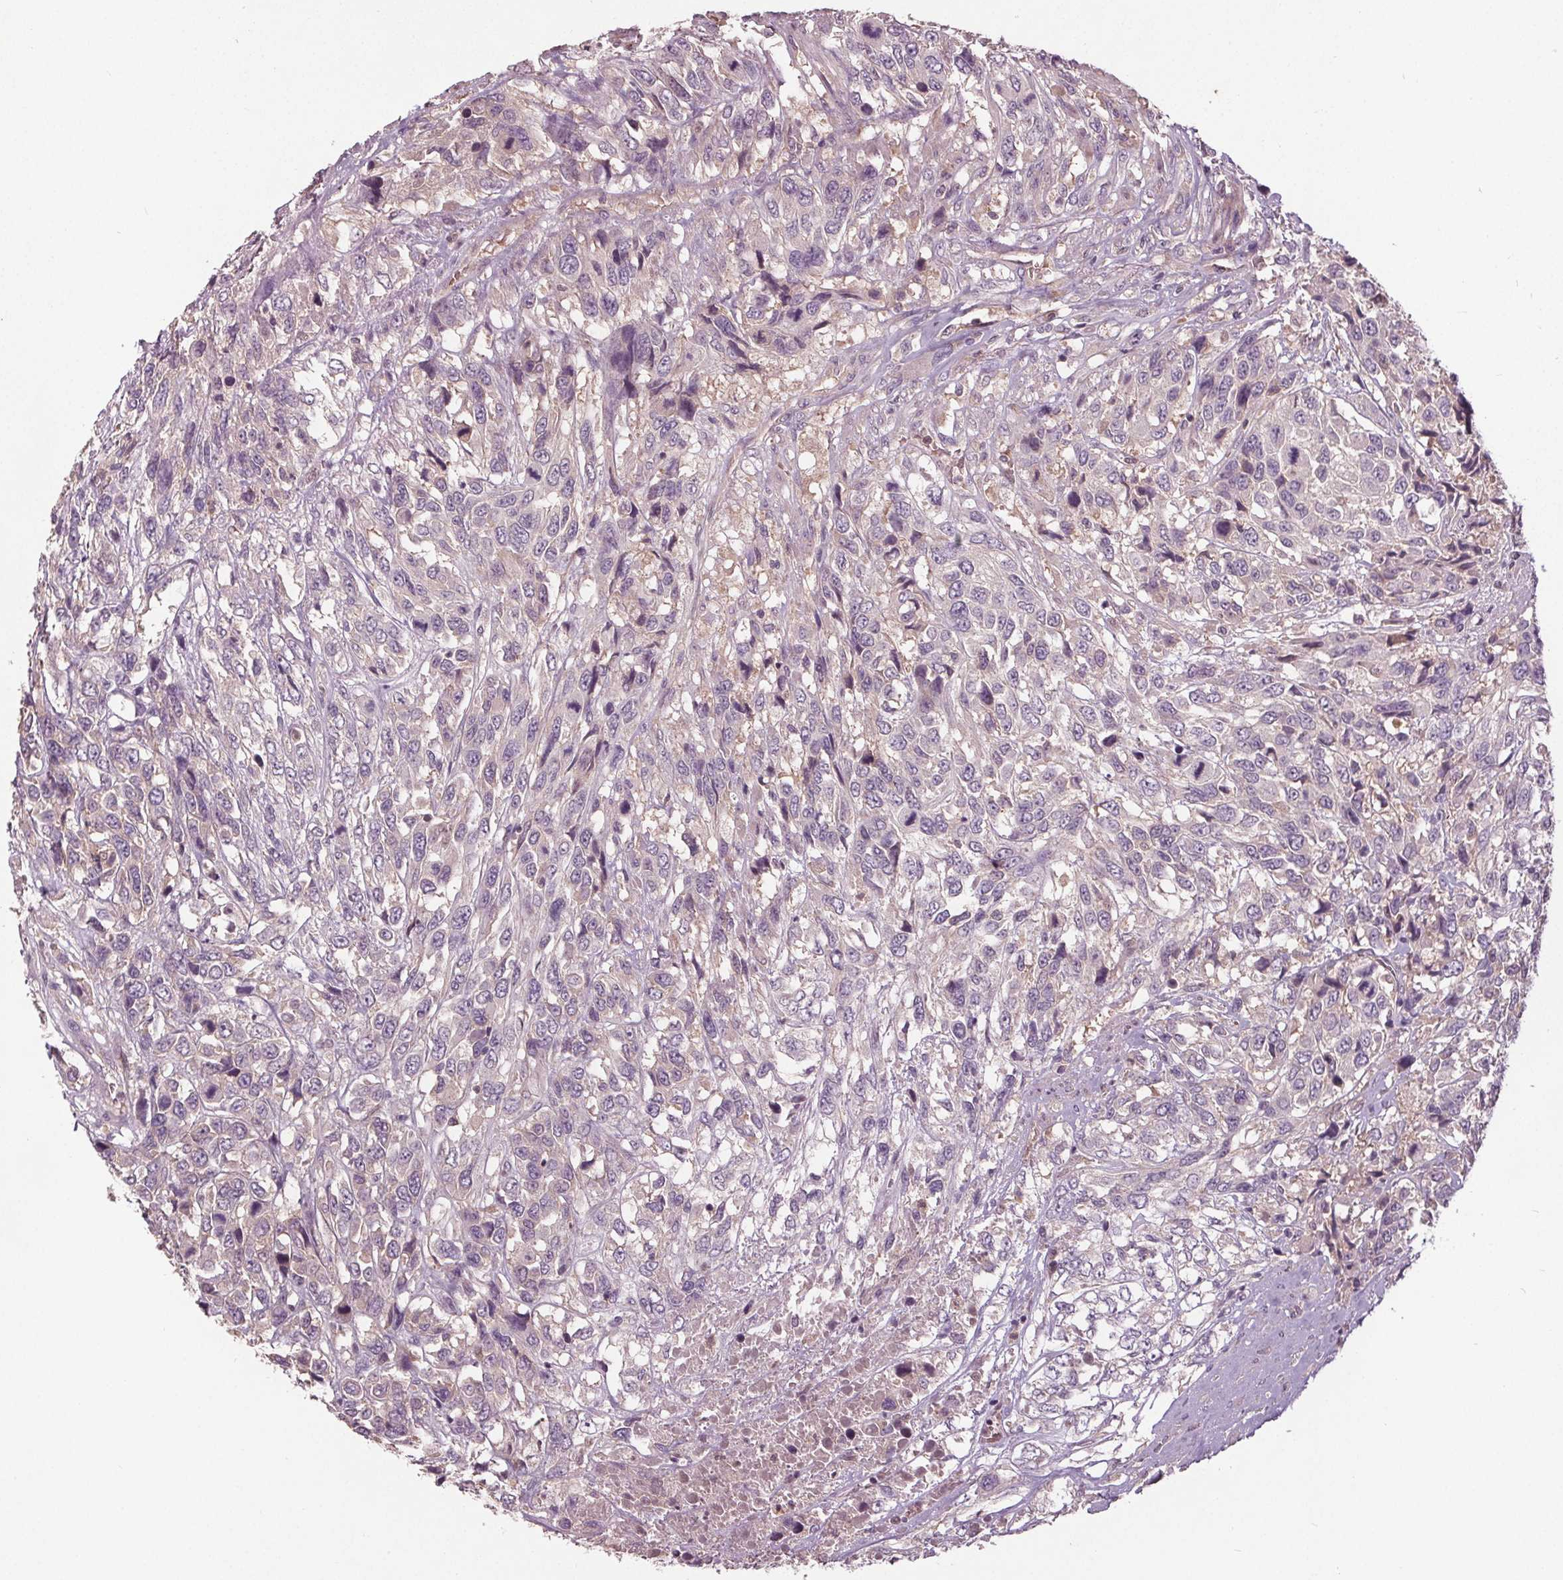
{"staining": {"intensity": "negative", "quantity": "none", "location": "none"}, "tissue": "urothelial cancer", "cell_type": "Tumor cells", "image_type": "cancer", "snomed": [{"axis": "morphology", "description": "Urothelial carcinoma, High grade"}, {"axis": "topography", "description": "Urinary bladder"}], "caption": "DAB immunohistochemical staining of human high-grade urothelial carcinoma displays no significant staining in tumor cells. (DAB (3,3'-diaminobenzidine) immunohistochemistry (IHC) visualized using brightfield microscopy, high magnification).", "gene": "PDGFD", "patient": {"sex": "female", "age": 70}}